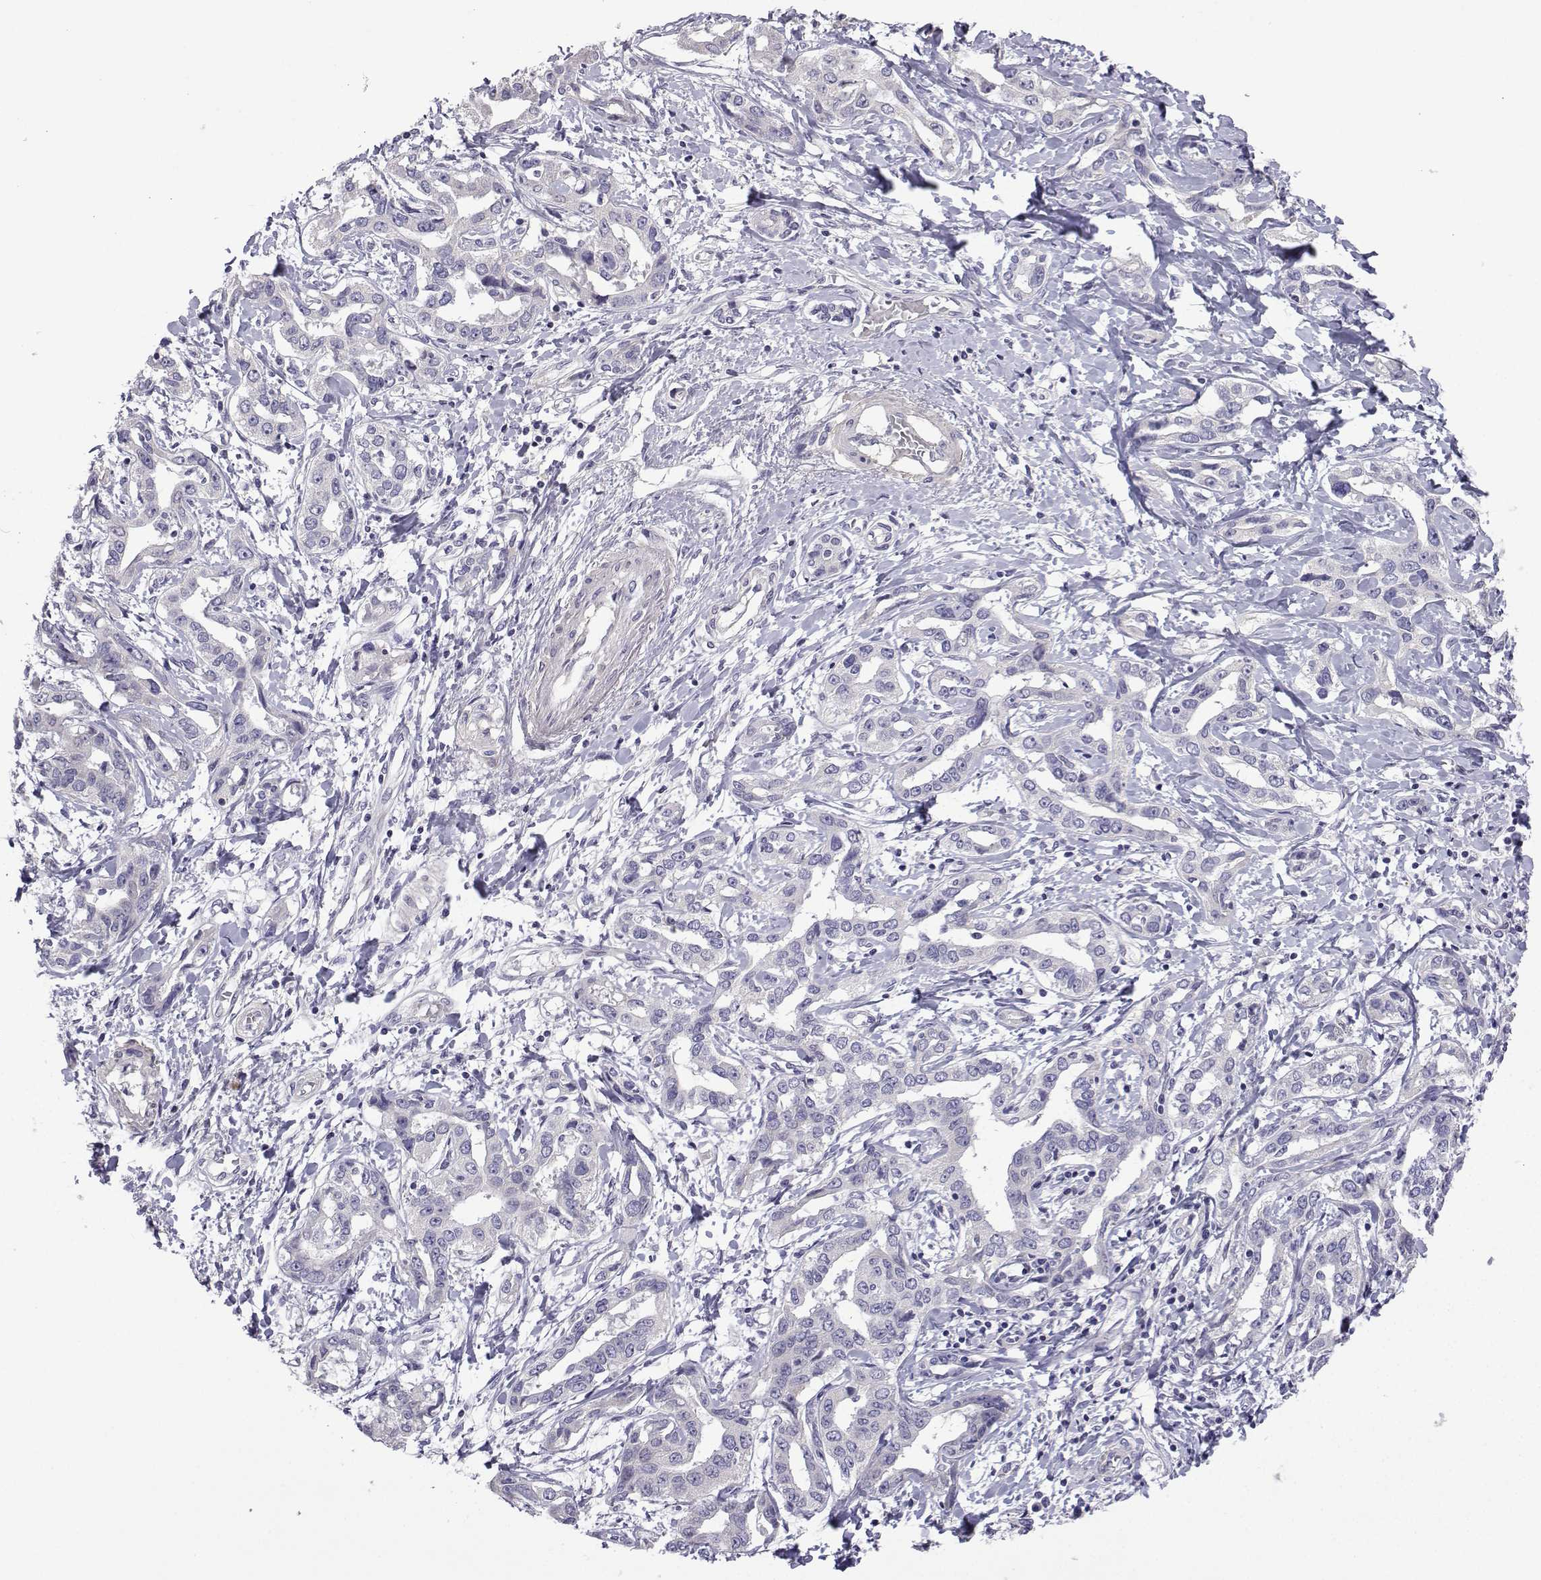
{"staining": {"intensity": "negative", "quantity": "none", "location": "none"}, "tissue": "liver cancer", "cell_type": "Tumor cells", "image_type": "cancer", "snomed": [{"axis": "morphology", "description": "Cholangiocarcinoma"}, {"axis": "topography", "description": "Liver"}], "caption": "Tumor cells are negative for protein expression in human liver cancer.", "gene": "SPACA7", "patient": {"sex": "male", "age": 59}}